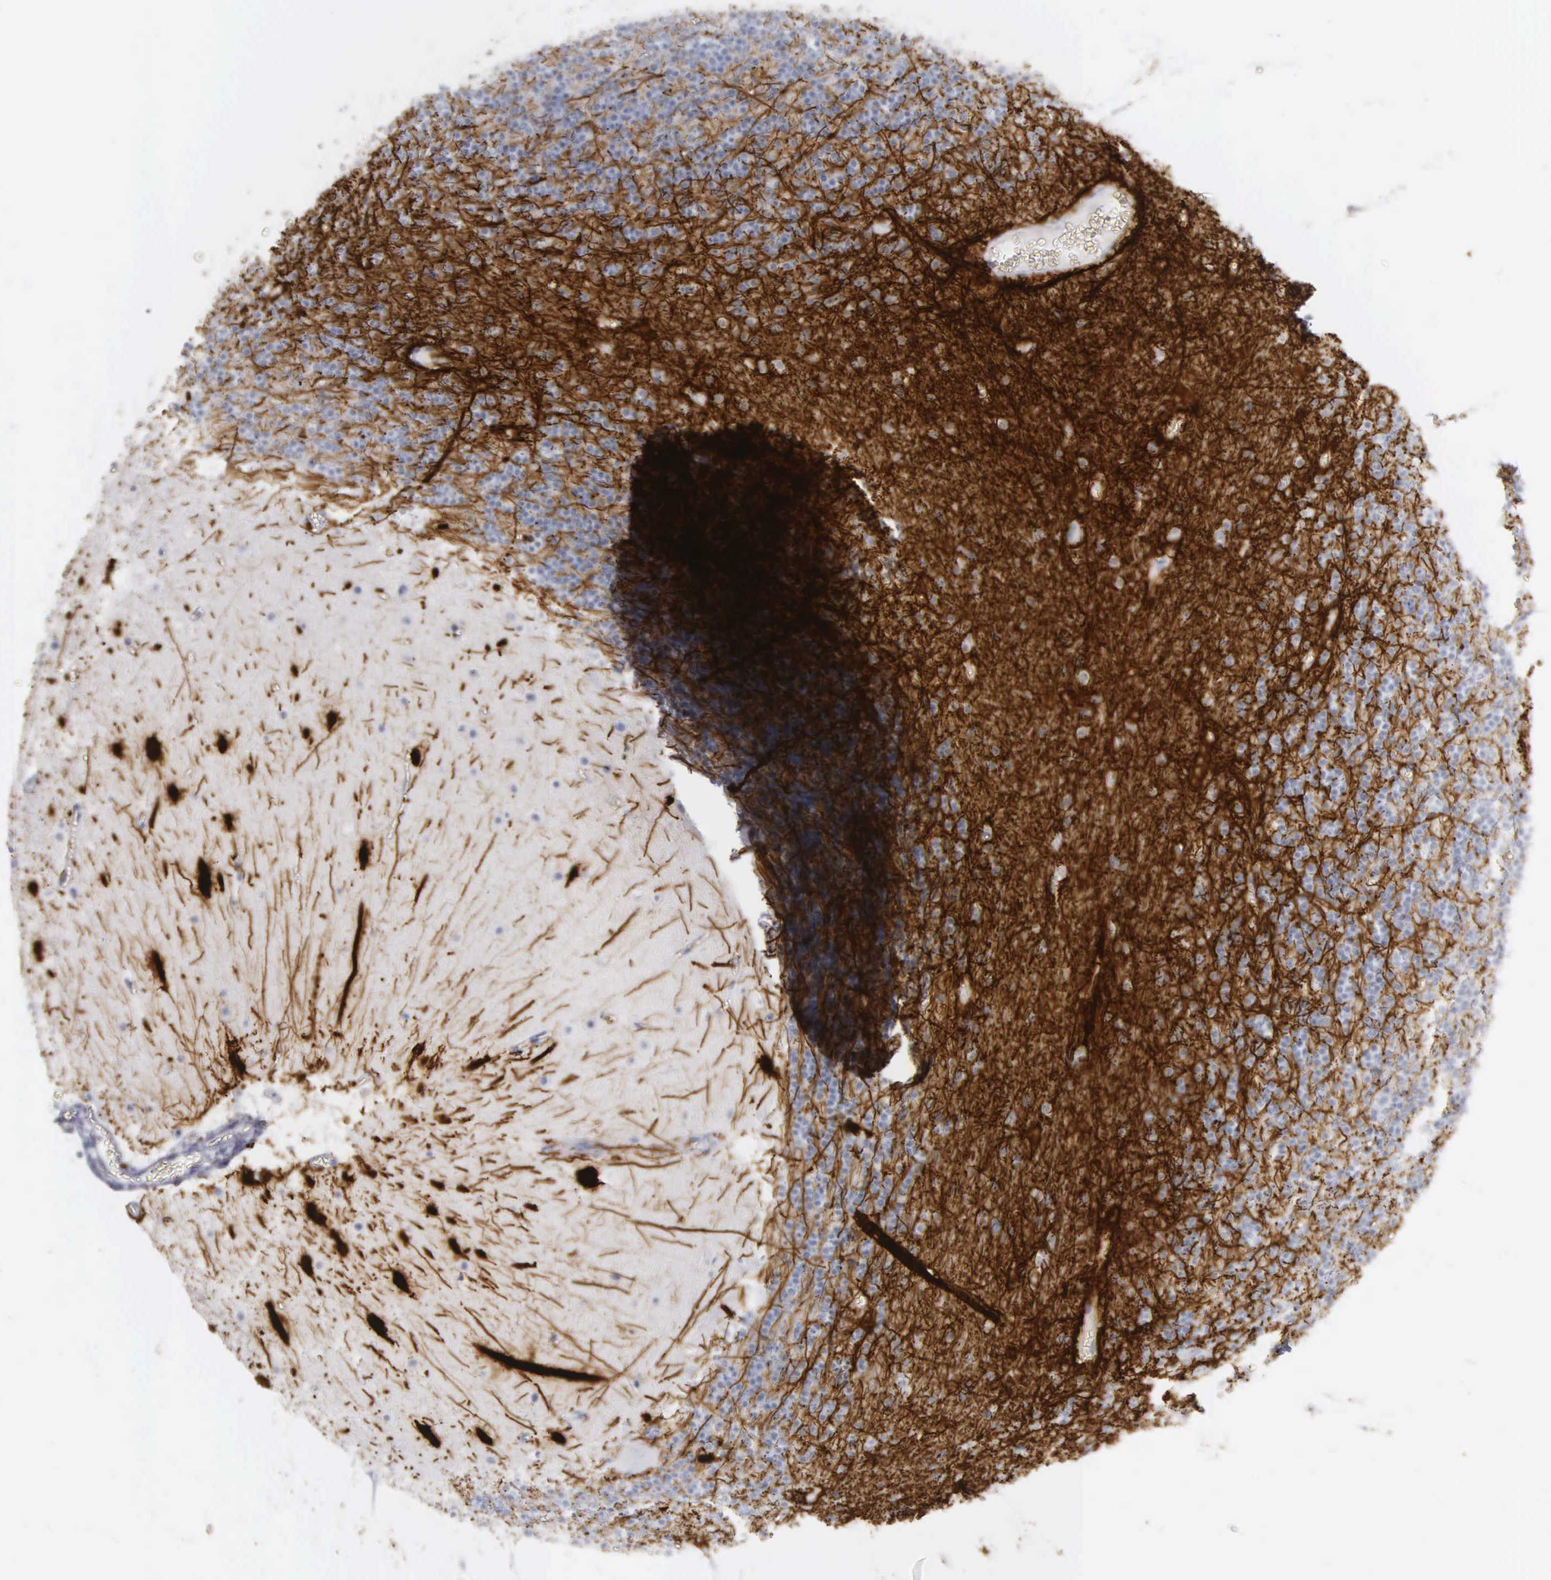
{"staining": {"intensity": "strong", "quantity": "<25%", "location": "cytoplasmic/membranous"}, "tissue": "cerebellum", "cell_type": "Cells in granular layer", "image_type": "normal", "snomed": [{"axis": "morphology", "description": "Normal tissue, NOS"}, {"axis": "topography", "description": "Cerebellum"}], "caption": "The image displays immunohistochemical staining of benign cerebellum. There is strong cytoplasmic/membranous positivity is present in approximately <25% of cells in granular layer.", "gene": "DES", "patient": {"sex": "male", "age": 45}}